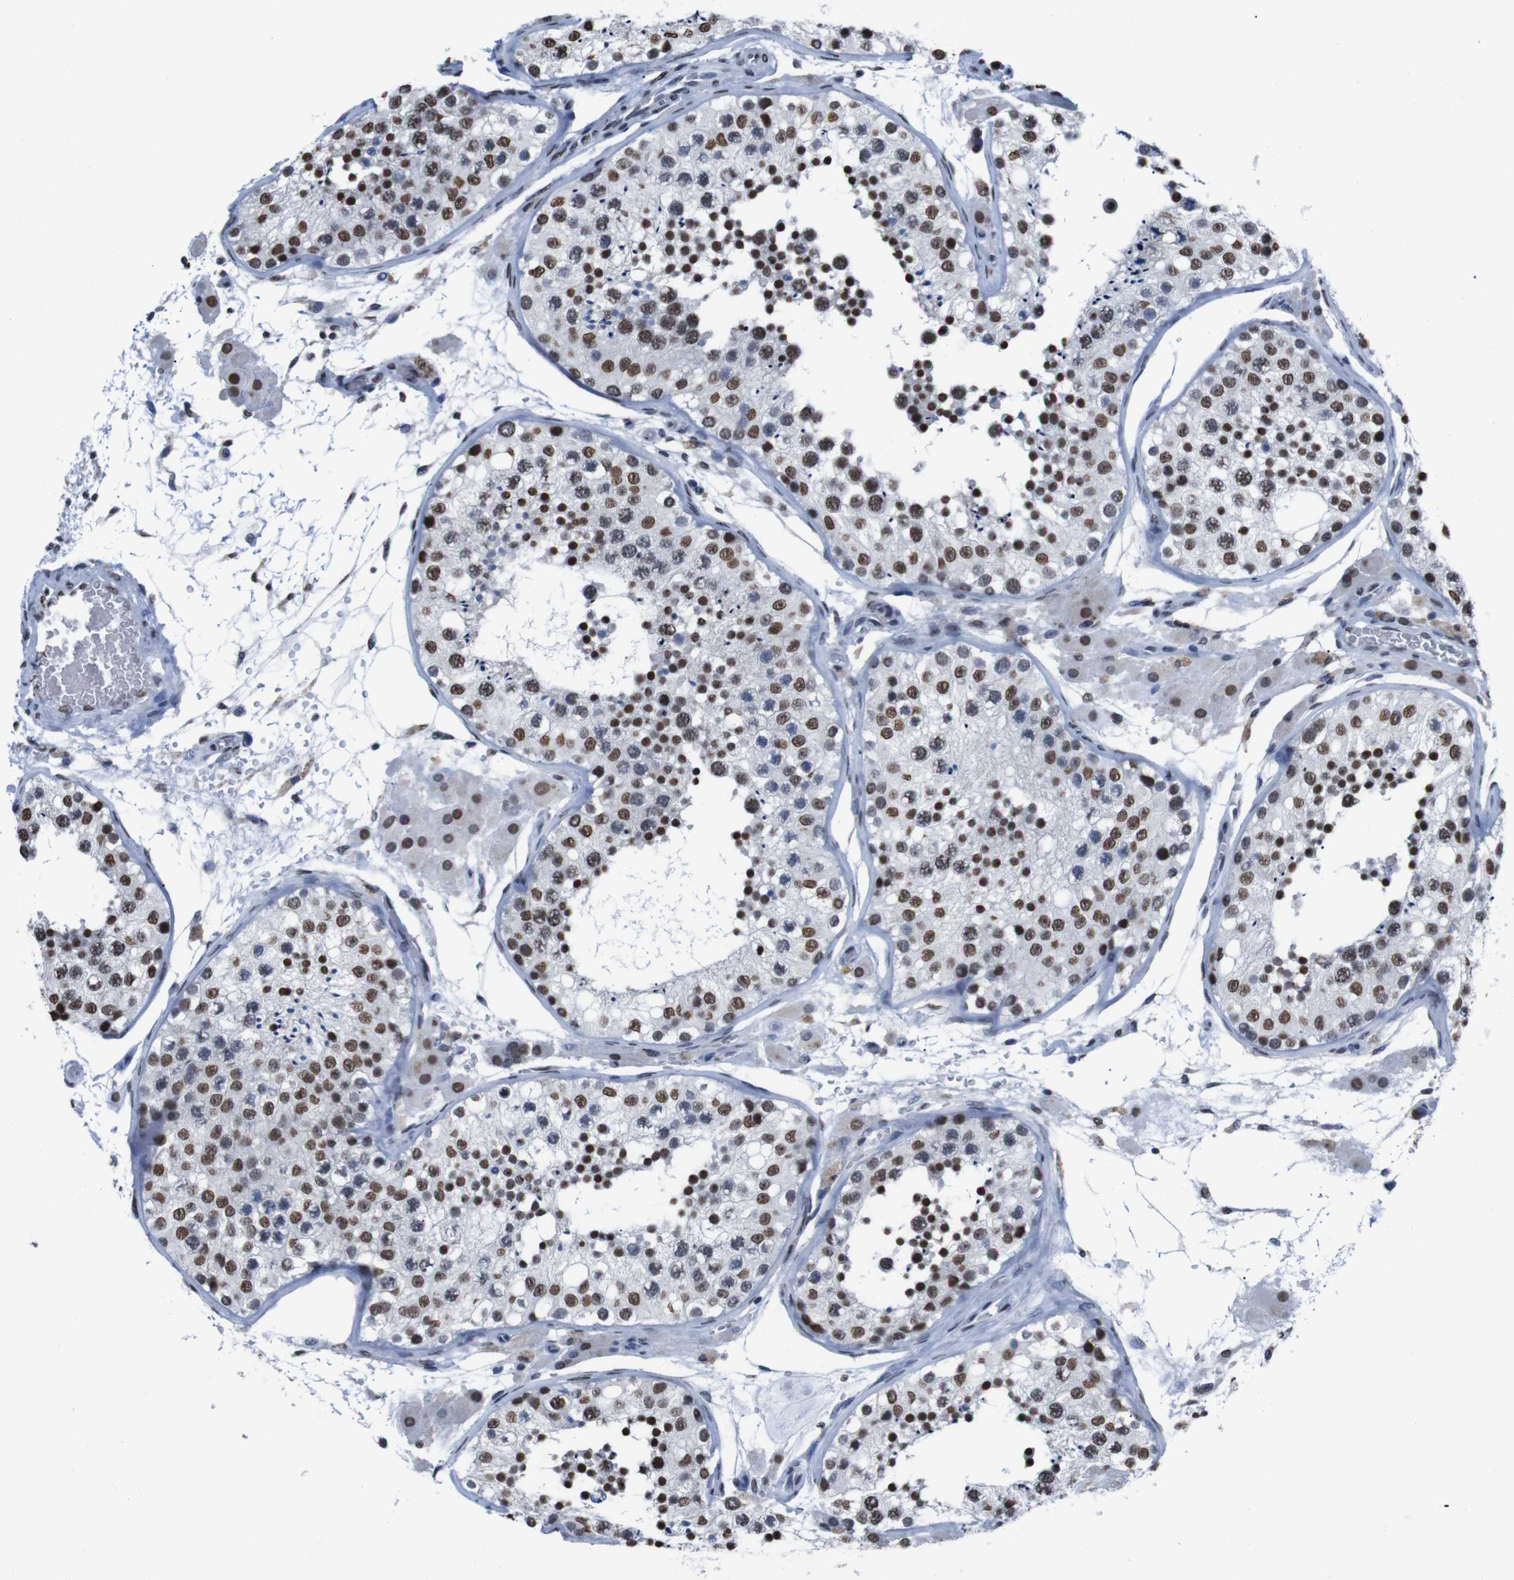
{"staining": {"intensity": "strong", "quantity": ">75%", "location": "nuclear"}, "tissue": "testis", "cell_type": "Cells in seminiferous ducts", "image_type": "normal", "snomed": [{"axis": "morphology", "description": "Normal tissue, NOS"}, {"axis": "topography", "description": "Testis"}], "caption": "The histopathology image displays staining of benign testis, revealing strong nuclear protein positivity (brown color) within cells in seminiferous ducts.", "gene": "PIP4P2", "patient": {"sex": "male", "age": 26}}